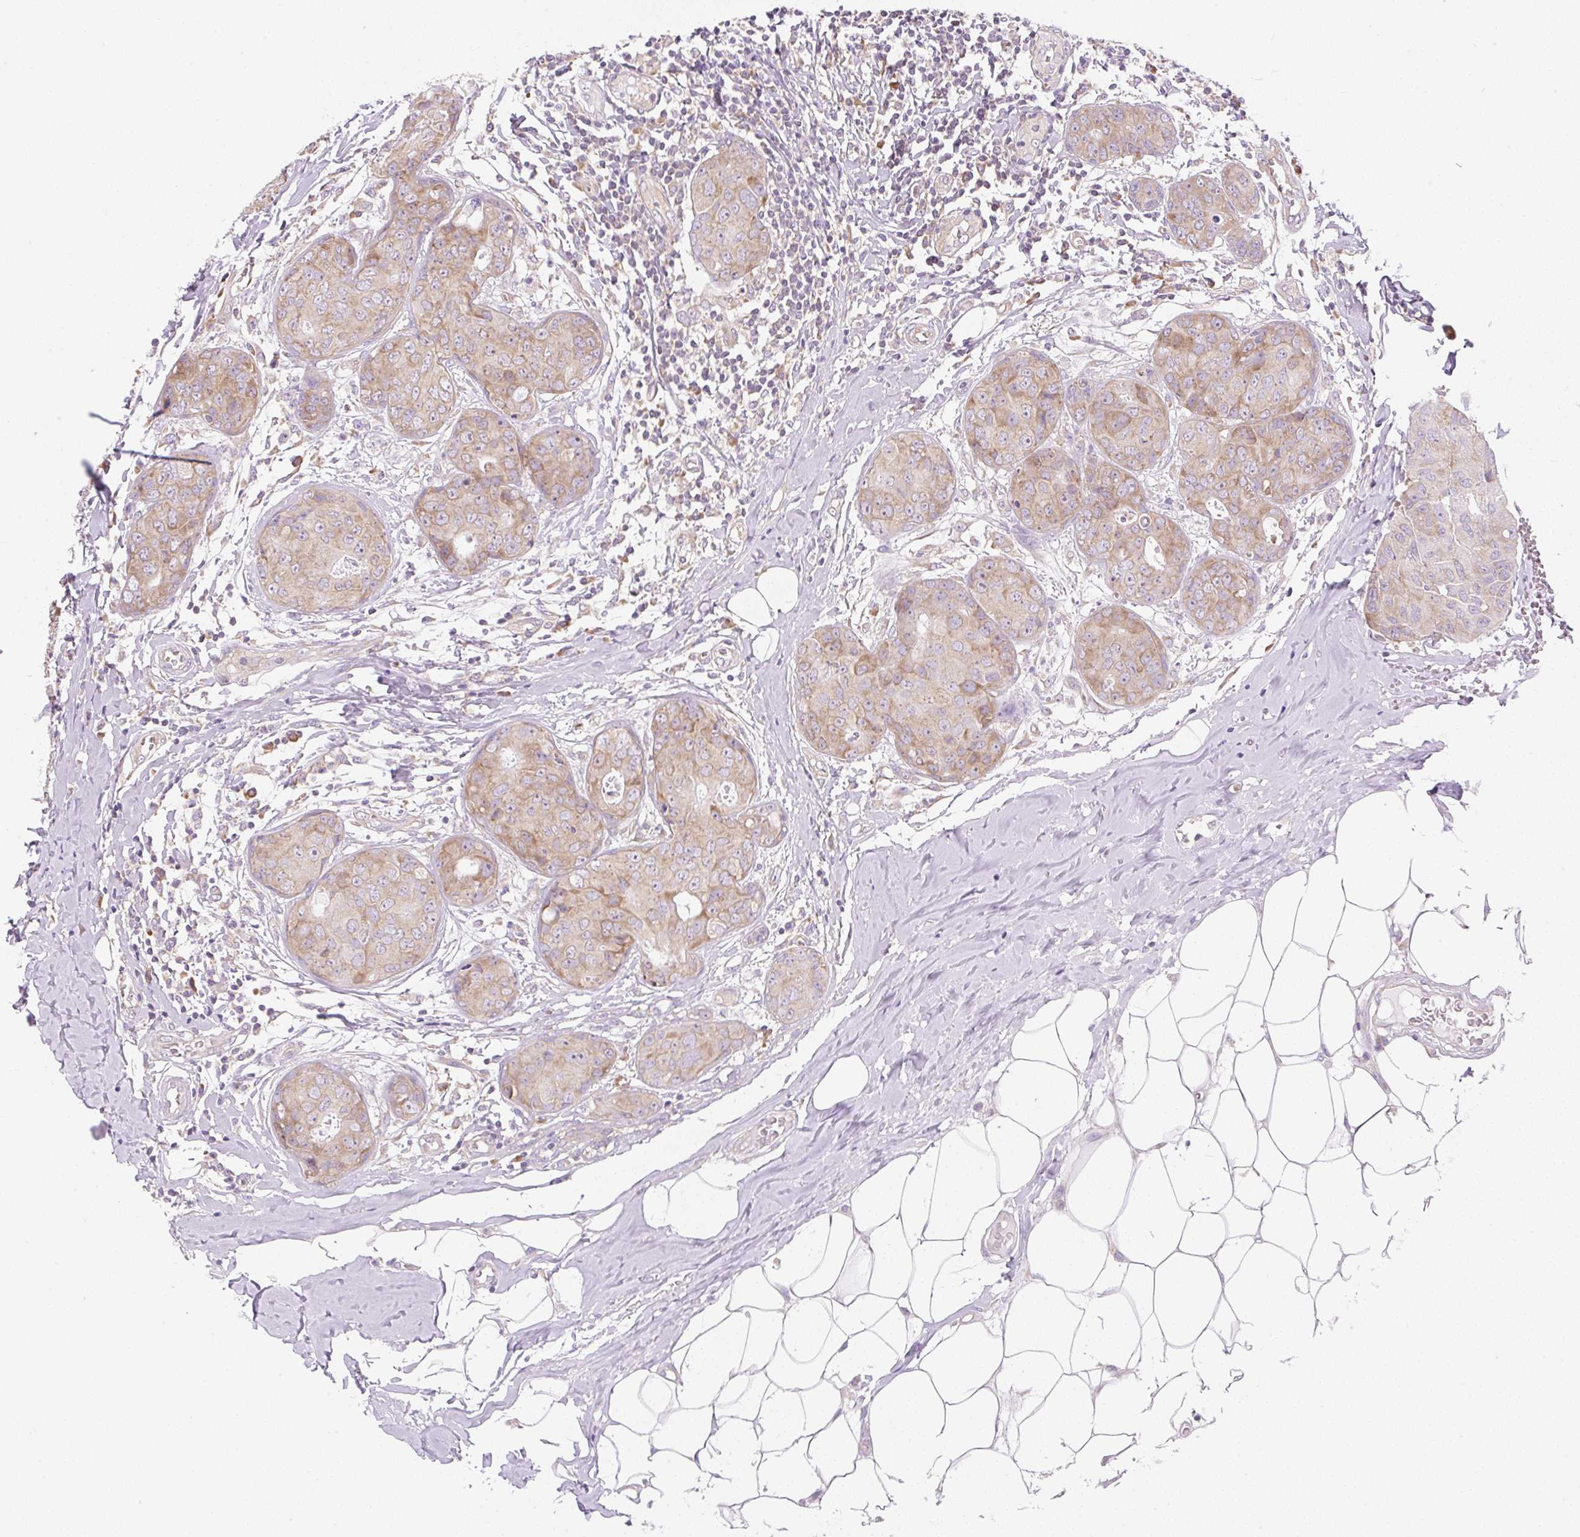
{"staining": {"intensity": "weak", "quantity": ">75%", "location": "cytoplasmic/membranous"}, "tissue": "breast cancer", "cell_type": "Tumor cells", "image_type": "cancer", "snomed": [{"axis": "morphology", "description": "Duct carcinoma"}, {"axis": "topography", "description": "Breast"}], "caption": "Immunohistochemistry (DAB (3,3'-diaminobenzidine)) staining of human invasive ductal carcinoma (breast) demonstrates weak cytoplasmic/membranous protein positivity in approximately >75% of tumor cells.", "gene": "RPL18A", "patient": {"sex": "female", "age": 43}}